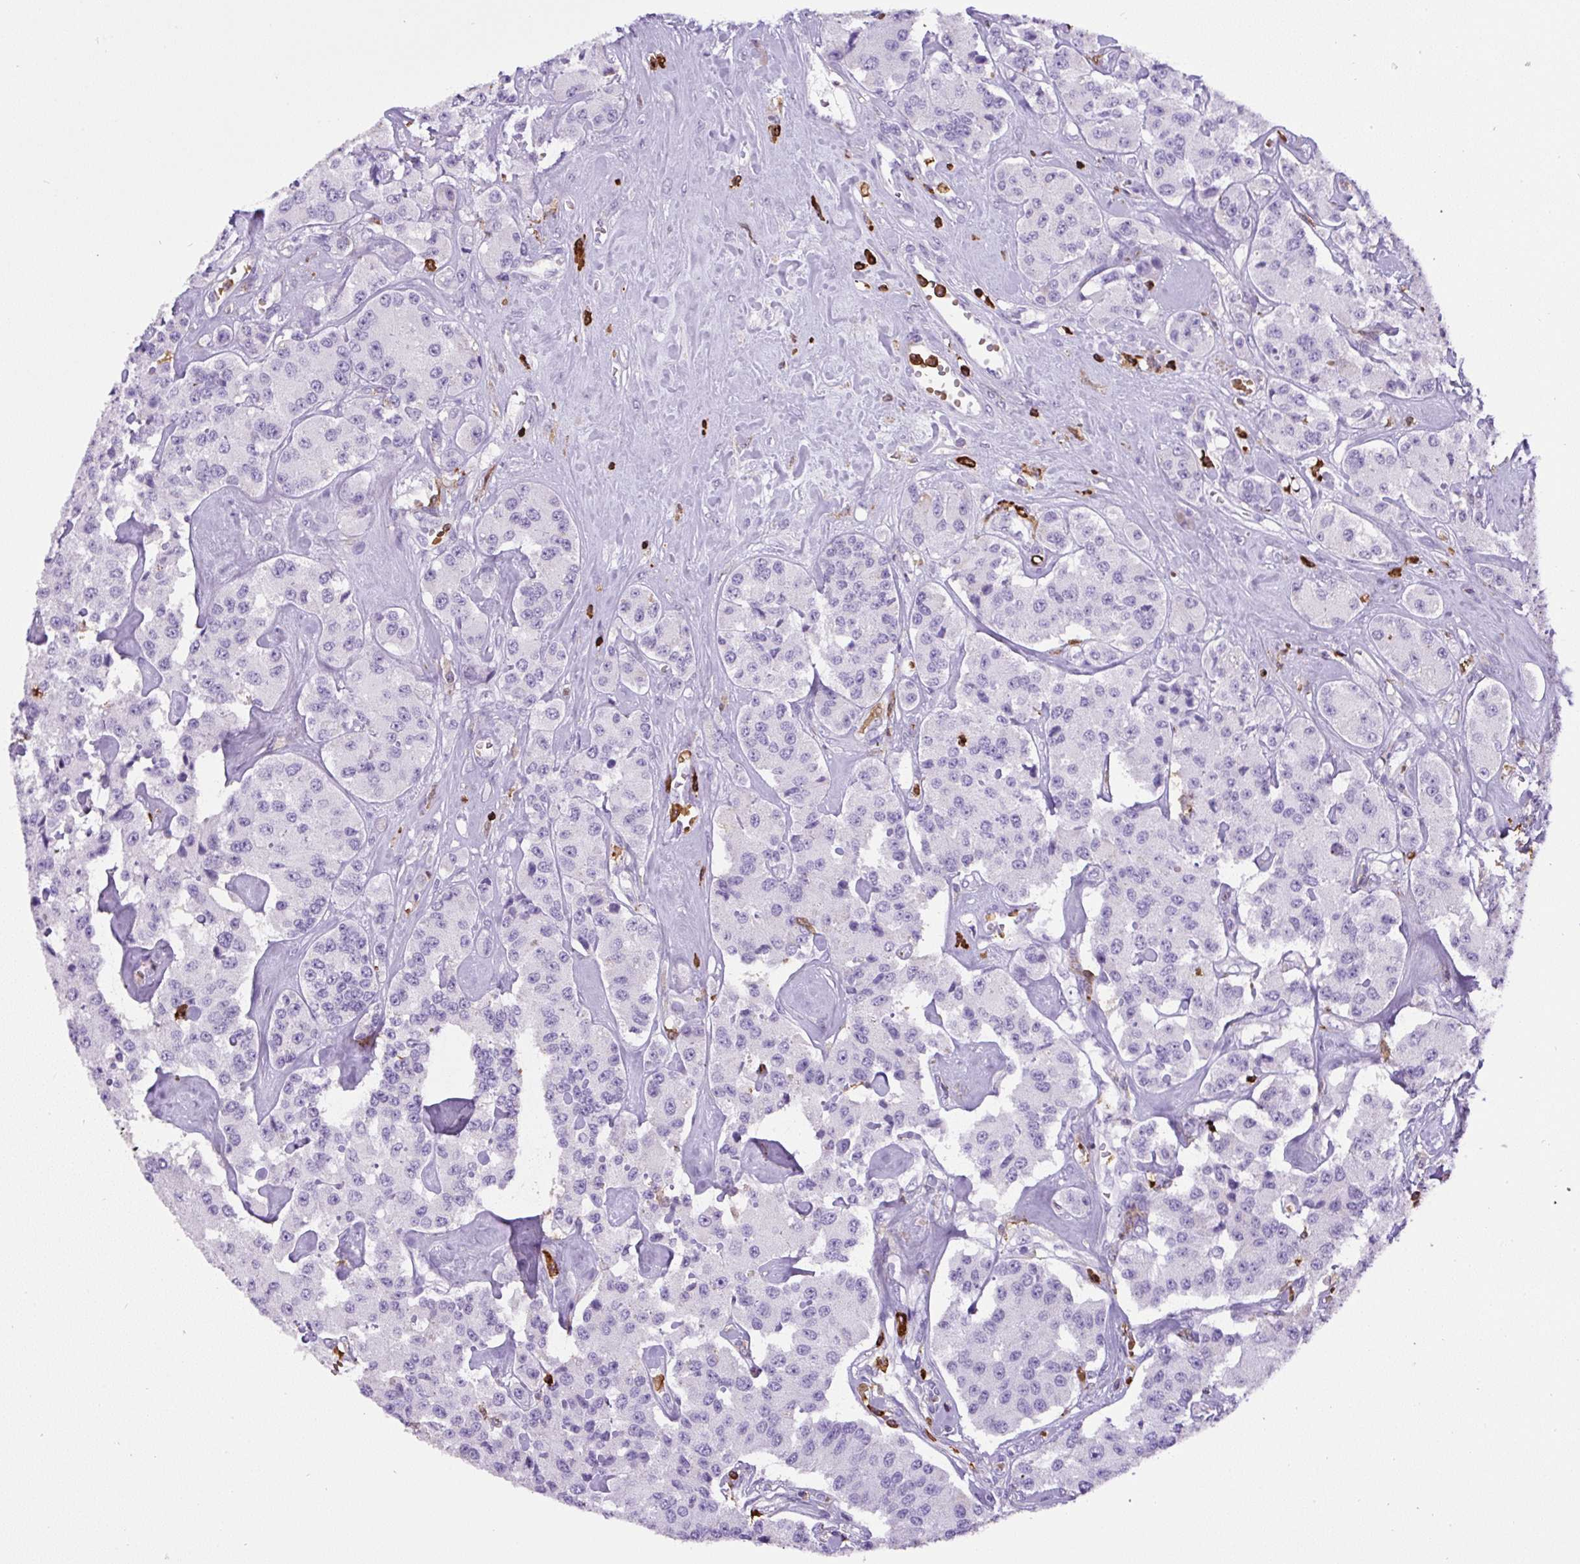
{"staining": {"intensity": "negative", "quantity": "none", "location": "none"}, "tissue": "carcinoid", "cell_type": "Tumor cells", "image_type": "cancer", "snomed": [{"axis": "morphology", "description": "Carcinoid, malignant, NOS"}, {"axis": "topography", "description": "Pancreas"}], "caption": "Carcinoid stained for a protein using immunohistochemistry (IHC) exhibits no positivity tumor cells.", "gene": "FAM228B", "patient": {"sex": "male", "age": 41}}